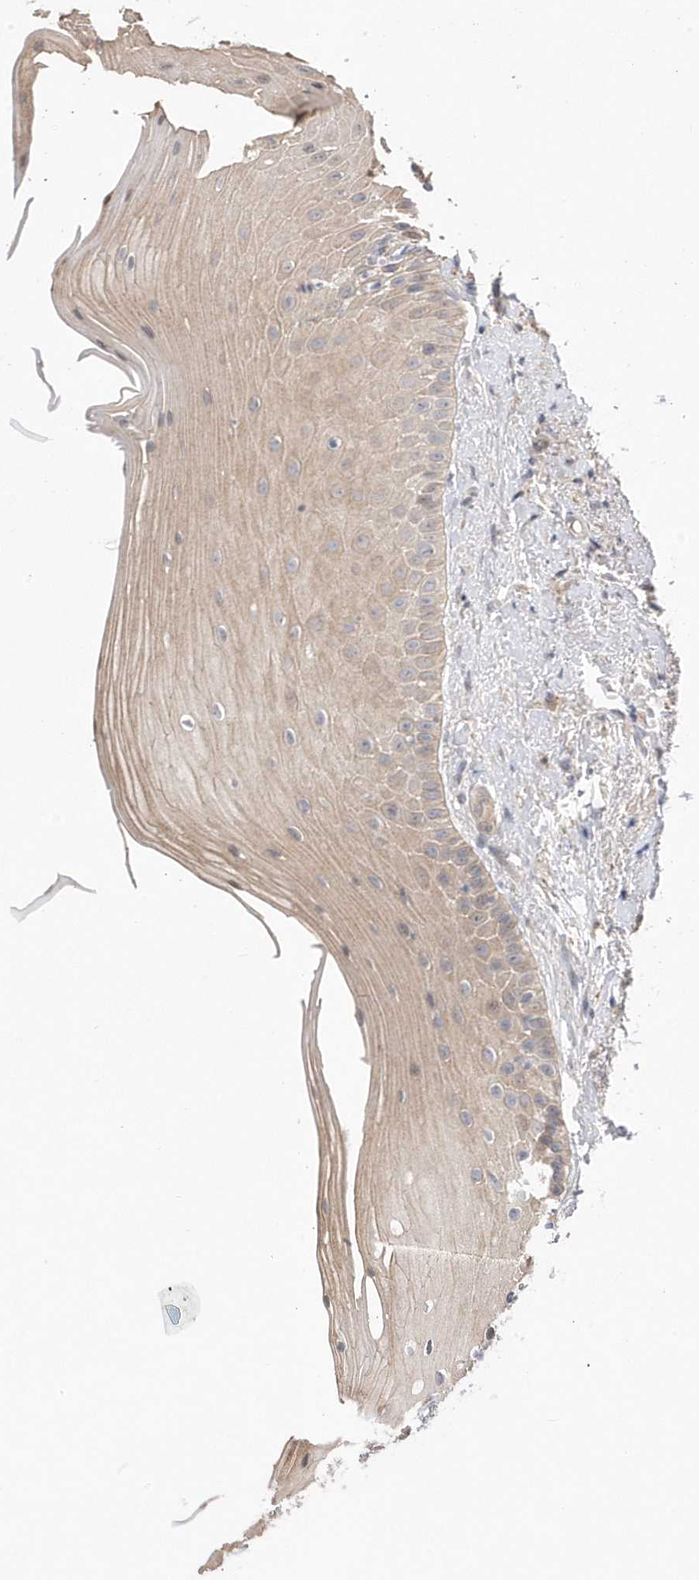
{"staining": {"intensity": "moderate", "quantity": ">75%", "location": "cytoplasmic/membranous"}, "tissue": "oral mucosa", "cell_type": "Squamous epithelial cells", "image_type": "normal", "snomed": [{"axis": "morphology", "description": "Normal tissue, NOS"}, {"axis": "topography", "description": "Oral tissue"}], "caption": "Protein staining by immunohistochemistry reveals moderate cytoplasmic/membranous expression in about >75% of squamous epithelial cells in benign oral mucosa.", "gene": "GTPBP6", "patient": {"sex": "female", "age": 63}}